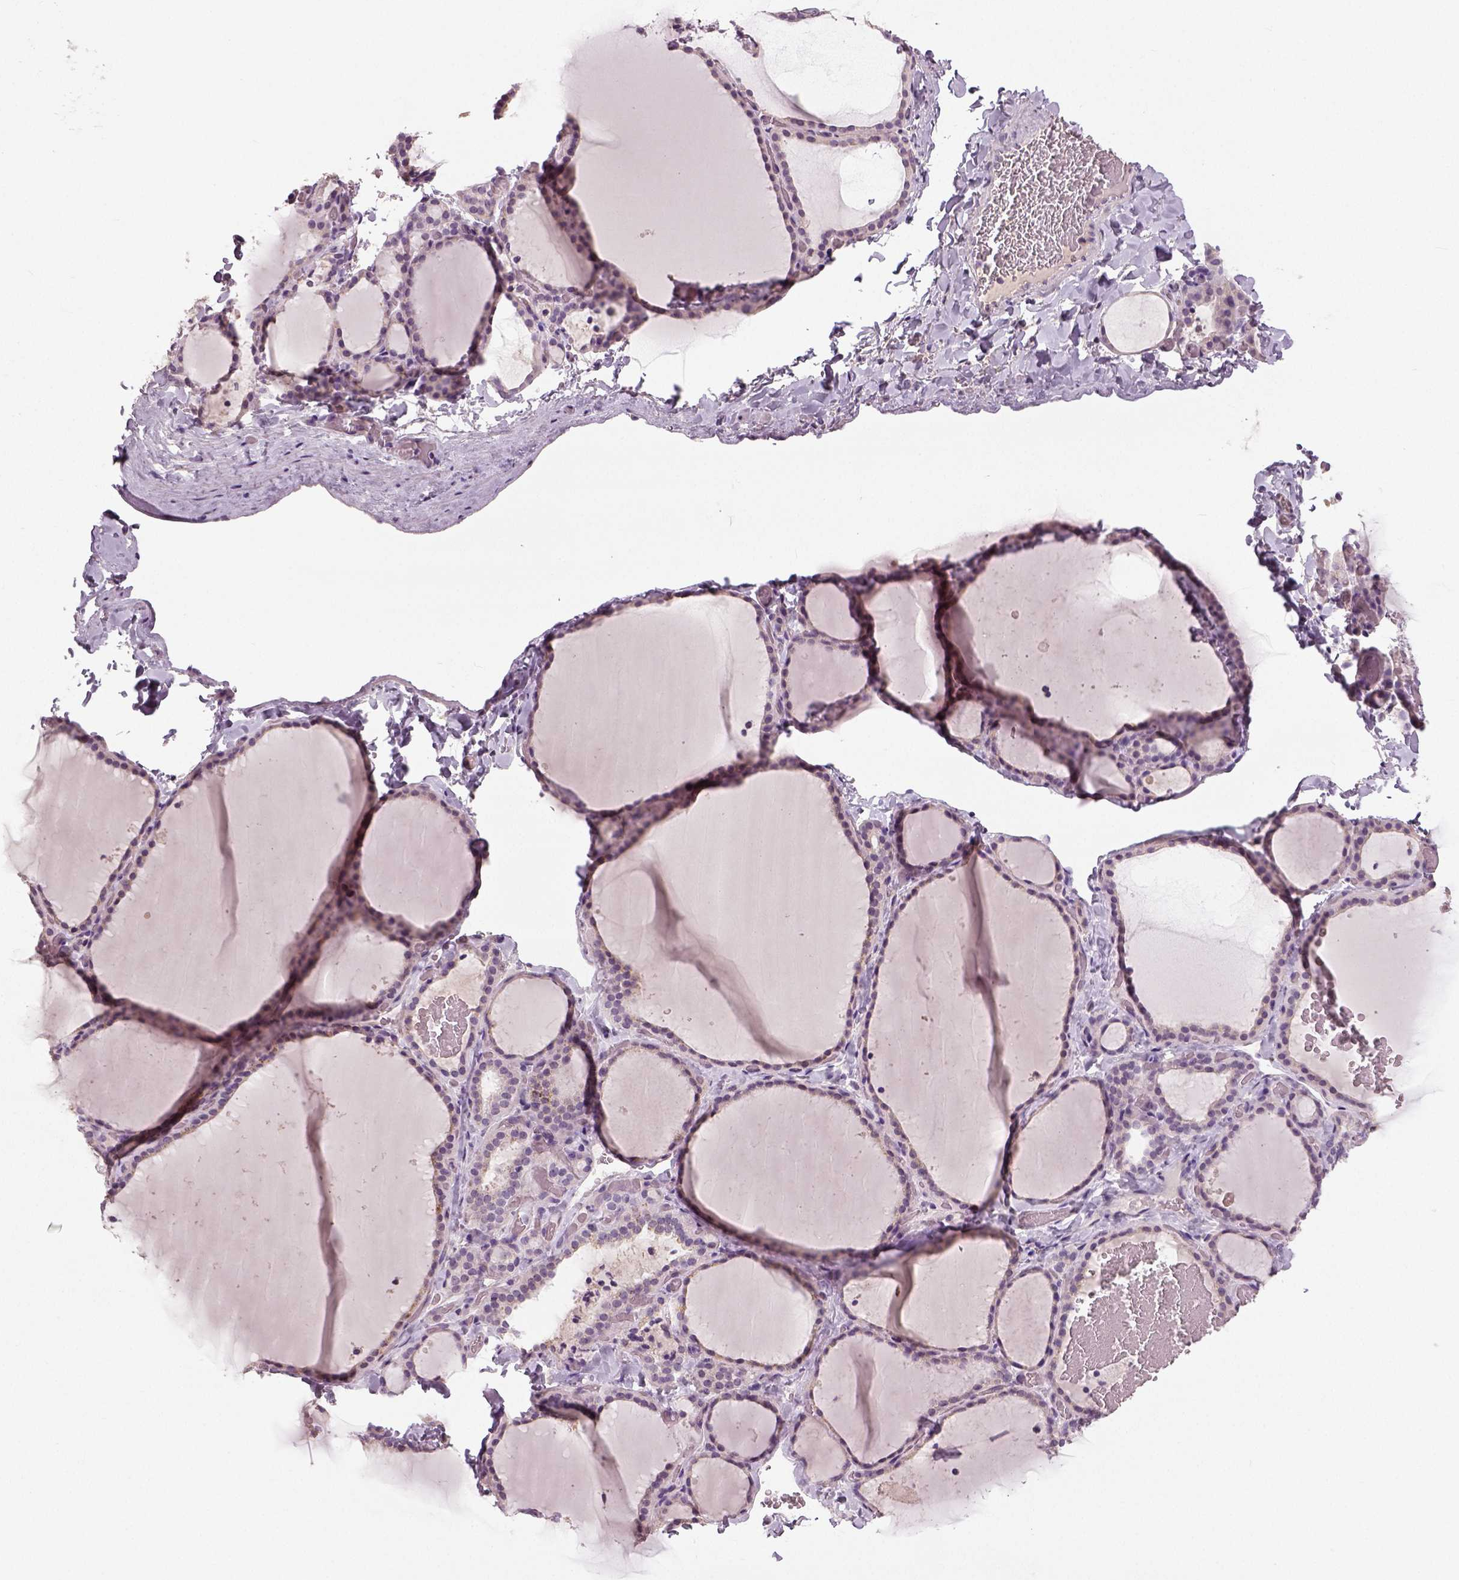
{"staining": {"intensity": "negative", "quantity": "none", "location": "none"}, "tissue": "thyroid gland", "cell_type": "Glandular cells", "image_type": "normal", "snomed": [{"axis": "morphology", "description": "Normal tissue, NOS"}, {"axis": "topography", "description": "Thyroid gland"}], "caption": "An immunohistochemistry (IHC) micrograph of benign thyroid gland is shown. There is no staining in glandular cells of thyroid gland.", "gene": "NECAB1", "patient": {"sex": "female", "age": 22}}